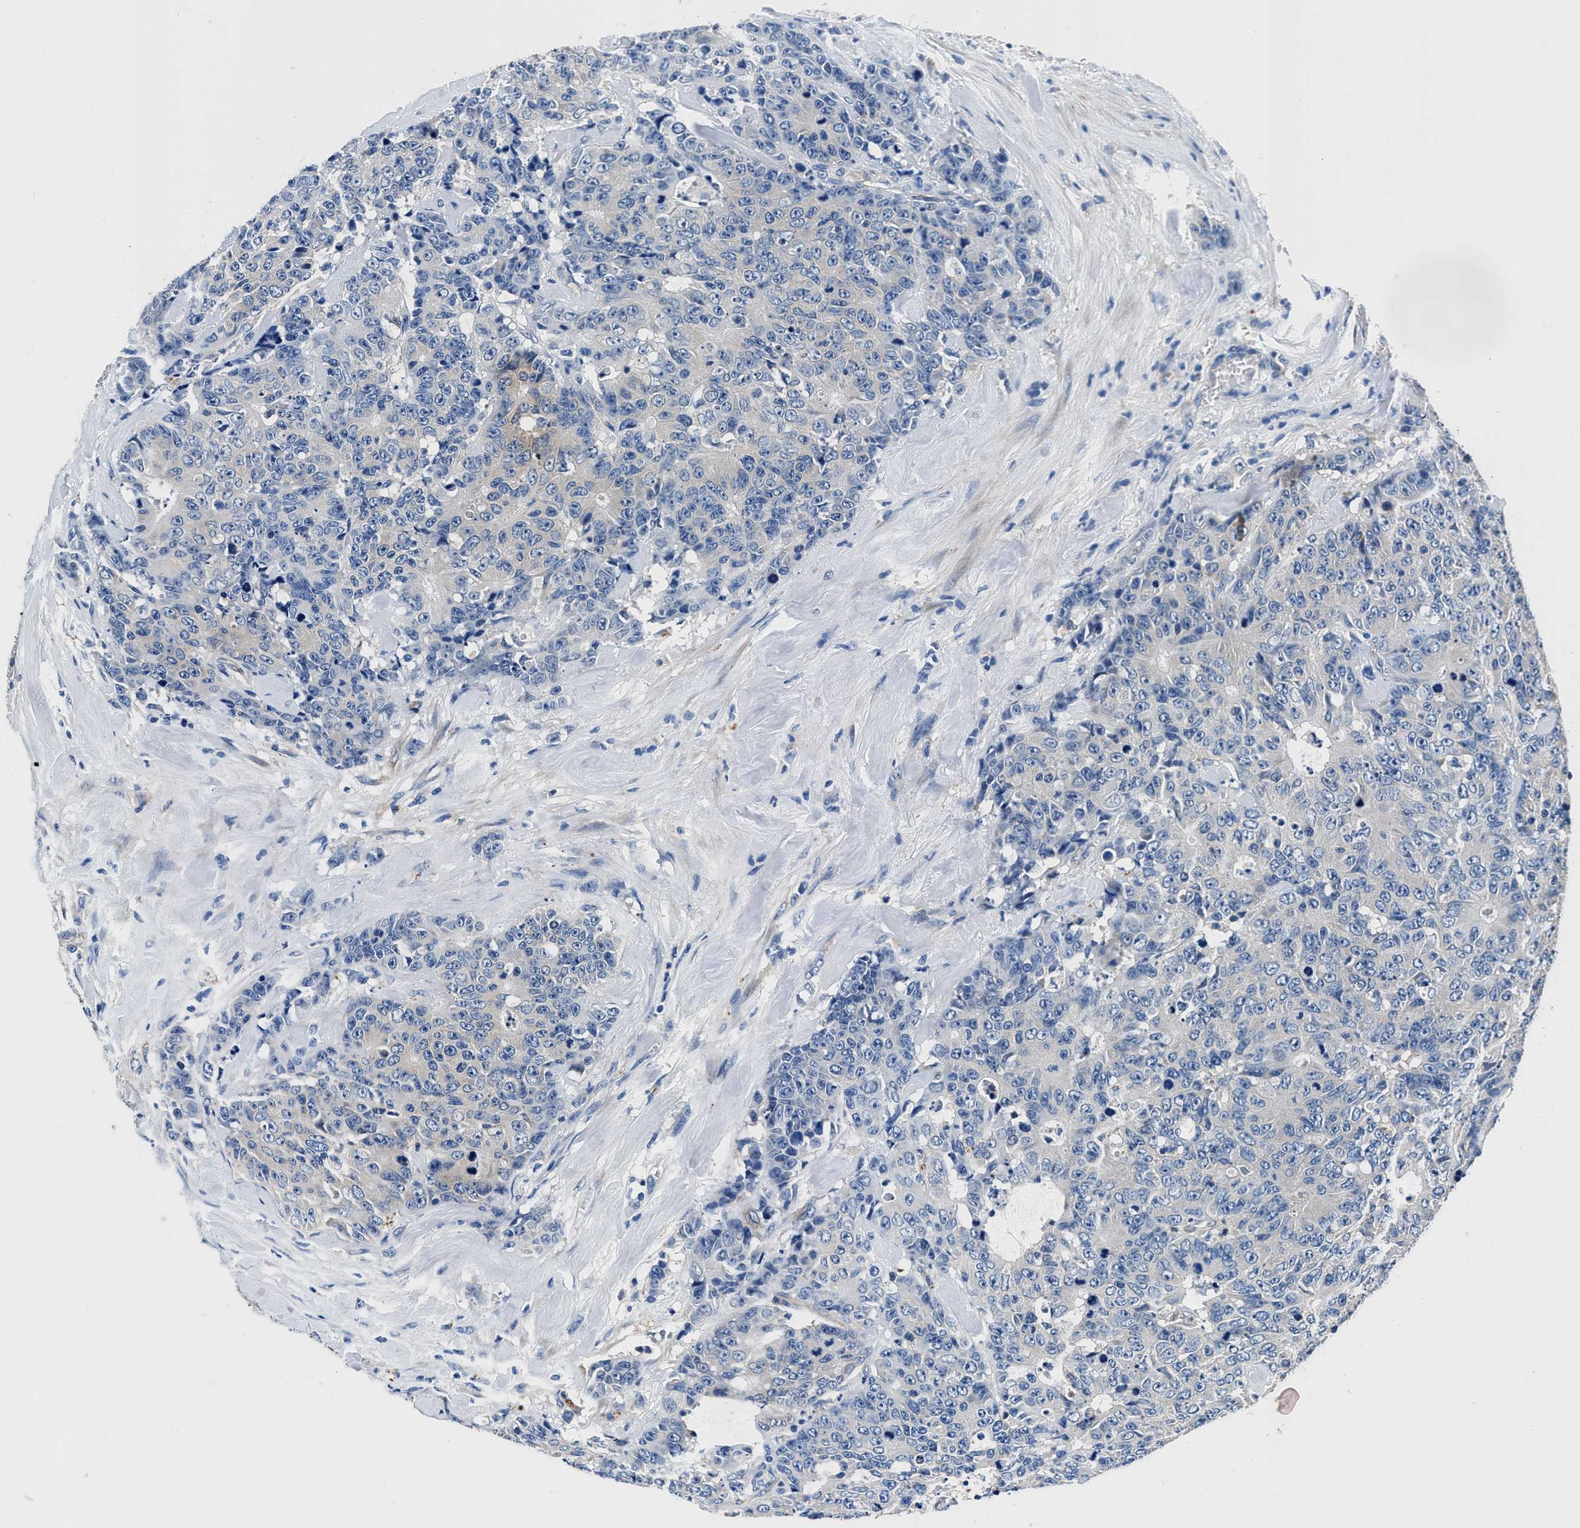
{"staining": {"intensity": "negative", "quantity": "none", "location": "none"}, "tissue": "colorectal cancer", "cell_type": "Tumor cells", "image_type": "cancer", "snomed": [{"axis": "morphology", "description": "Adenocarcinoma, NOS"}, {"axis": "topography", "description": "Colon"}], "caption": "Human colorectal cancer stained for a protein using IHC demonstrates no staining in tumor cells.", "gene": "NEU1", "patient": {"sex": "female", "age": 86}}